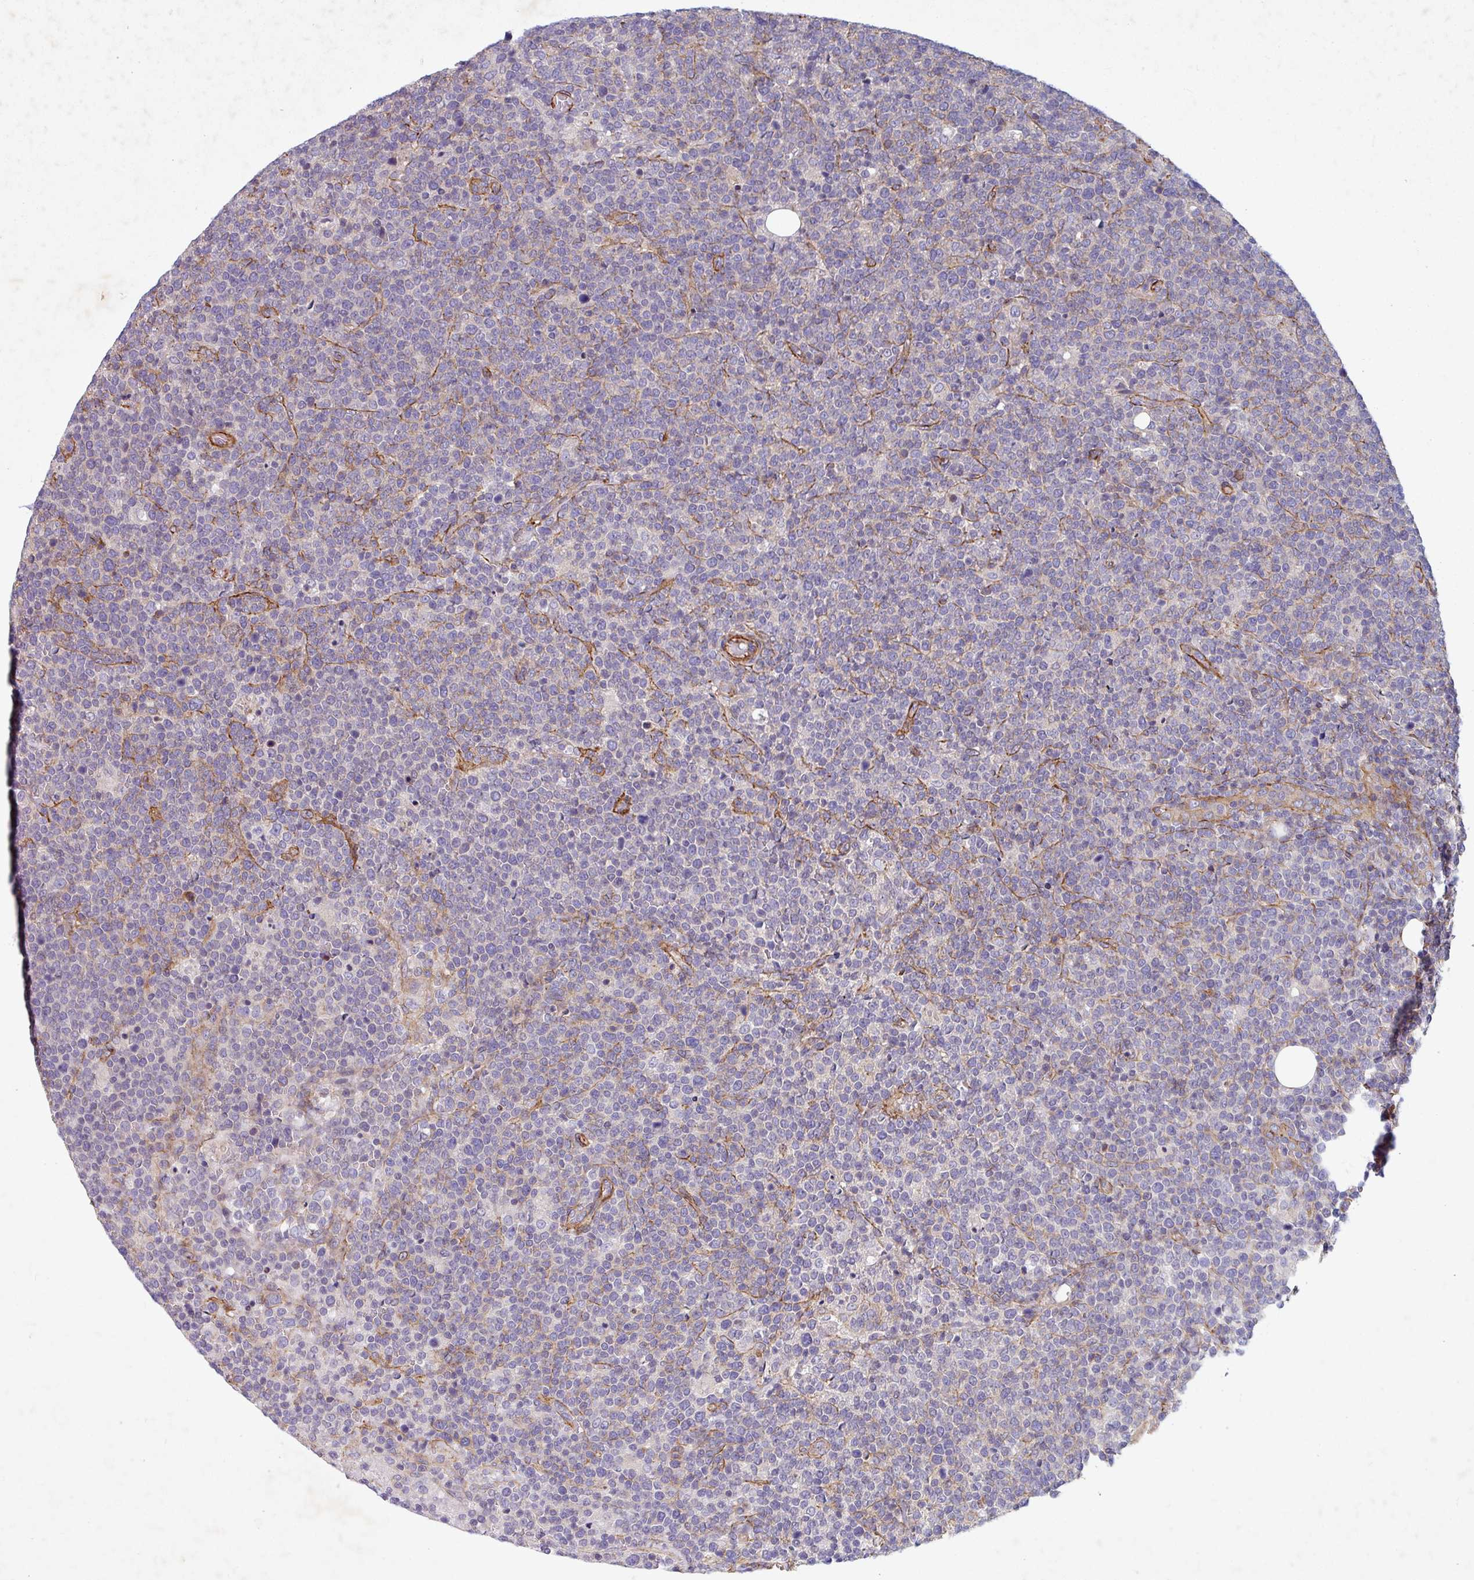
{"staining": {"intensity": "negative", "quantity": "none", "location": "none"}, "tissue": "lymphoma", "cell_type": "Tumor cells", "image_type": "cancer", "snomed": [{"axis": "morphology", "description": "Malignant lymphoma, non-Hodgkin's type, High grade"}, {"axis": "topography", "description": "Lymph node"}], "caption": "Immunohistochemical staining of human malignant lymphoma, non-Hodgkin's type (high-grade) shows no significant staining in tumor cells. The staining is performed using DAB brown chromogen with nuclei counter-stained in using hematoxylin.", "gene": "ATP2C2", "patient": {"sex": "male", "age": 61}}